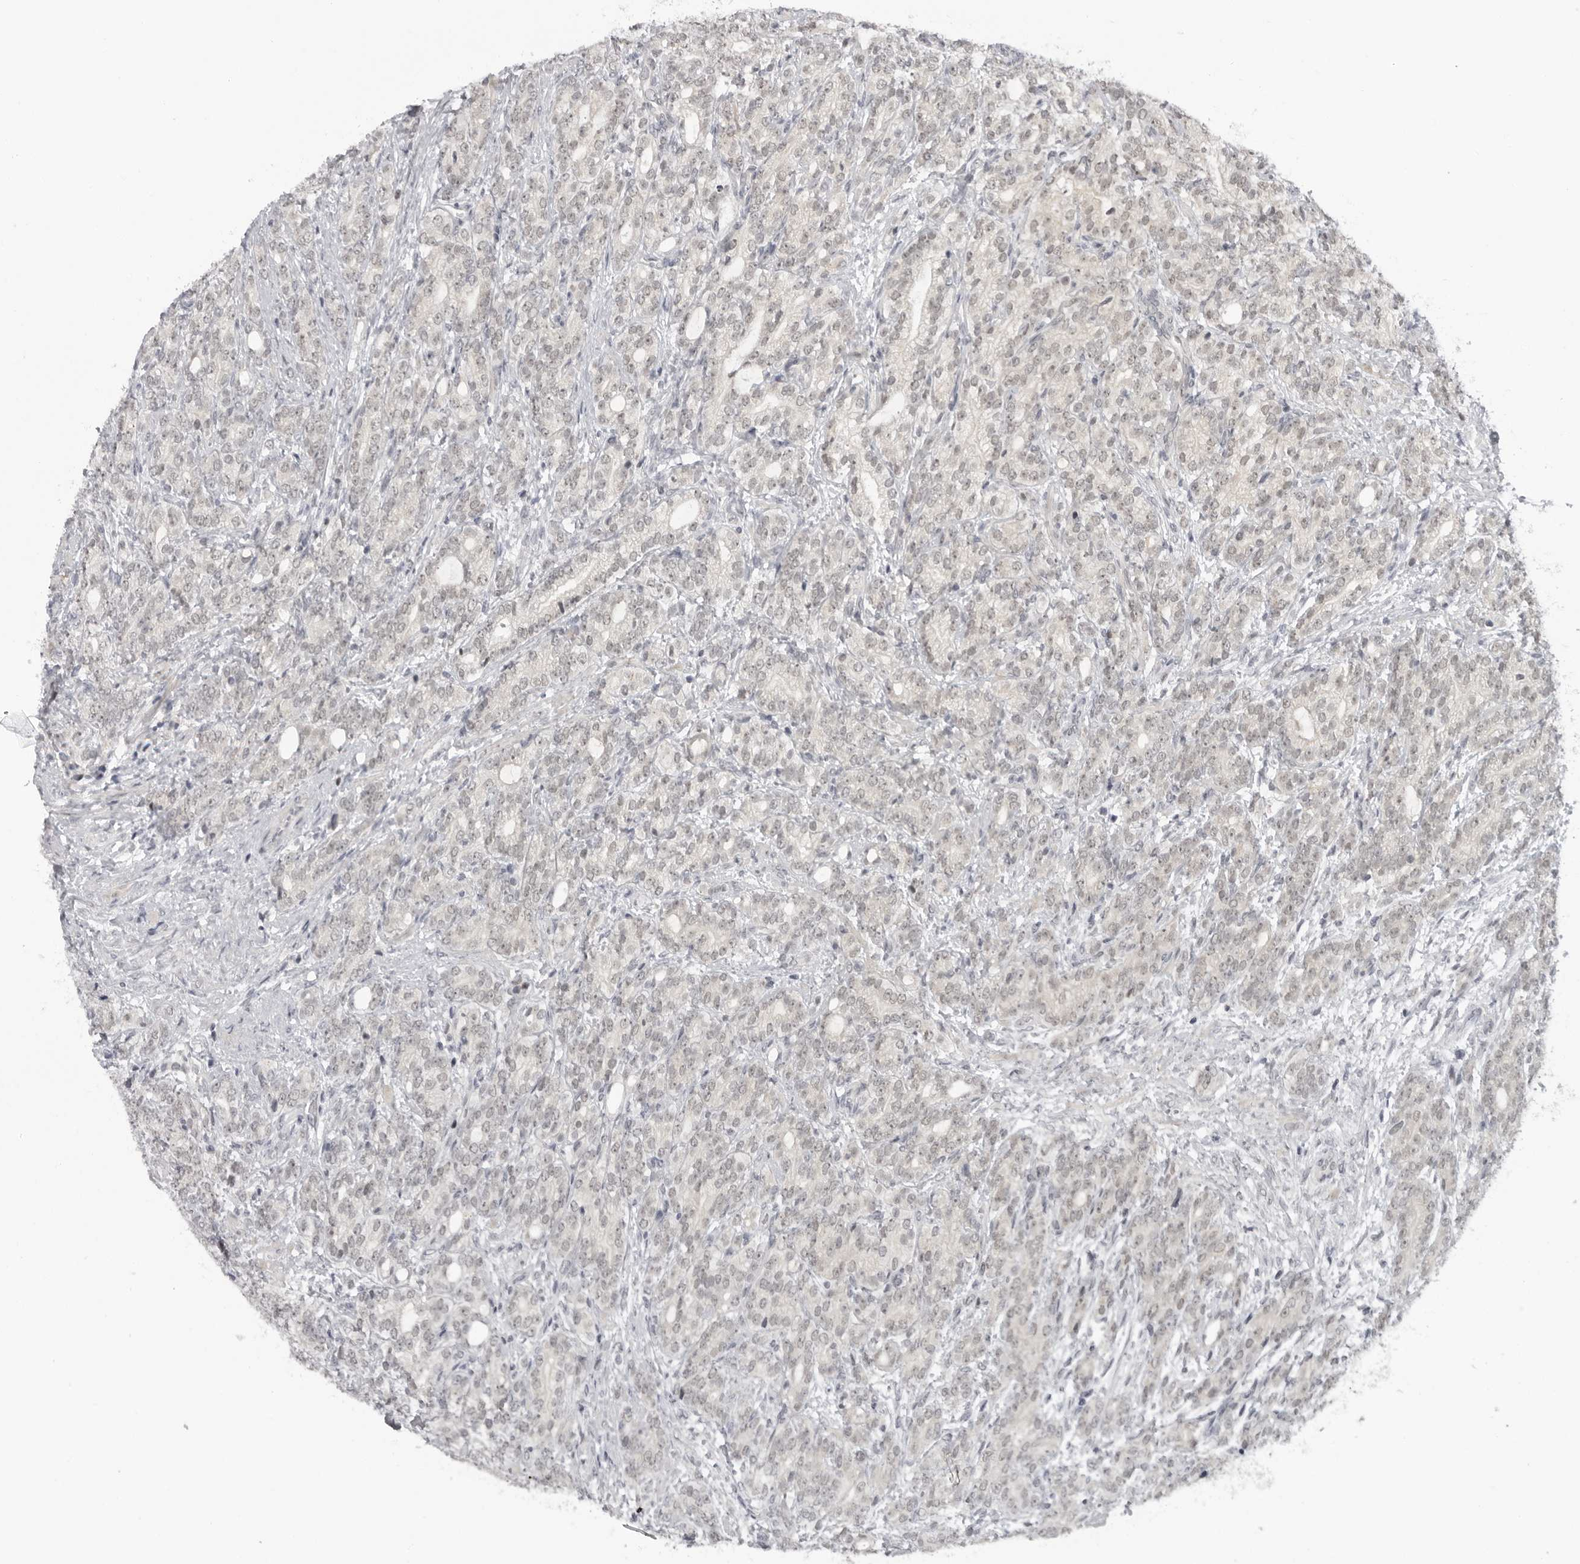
{"staining": {"intensity": "negative", "quantity": "none", "location": "none"}, "tissue": "prostate cancer", "cell_type": "Tumor cells", "image_type": "cancer", "snomed": [{"axis": "morphology", "description": "Adenocarcinoma, High grade"}, {"axis": "topography", "description": "Prostate"}], "caption": "This is an immunohistochemistry (IHC) micrograph of high-grade adenocarcinoma (prostate). There is no positivity in tumor cells.", "gene": "ALPK2", "patient": {"sex": "male", "age": 57}}